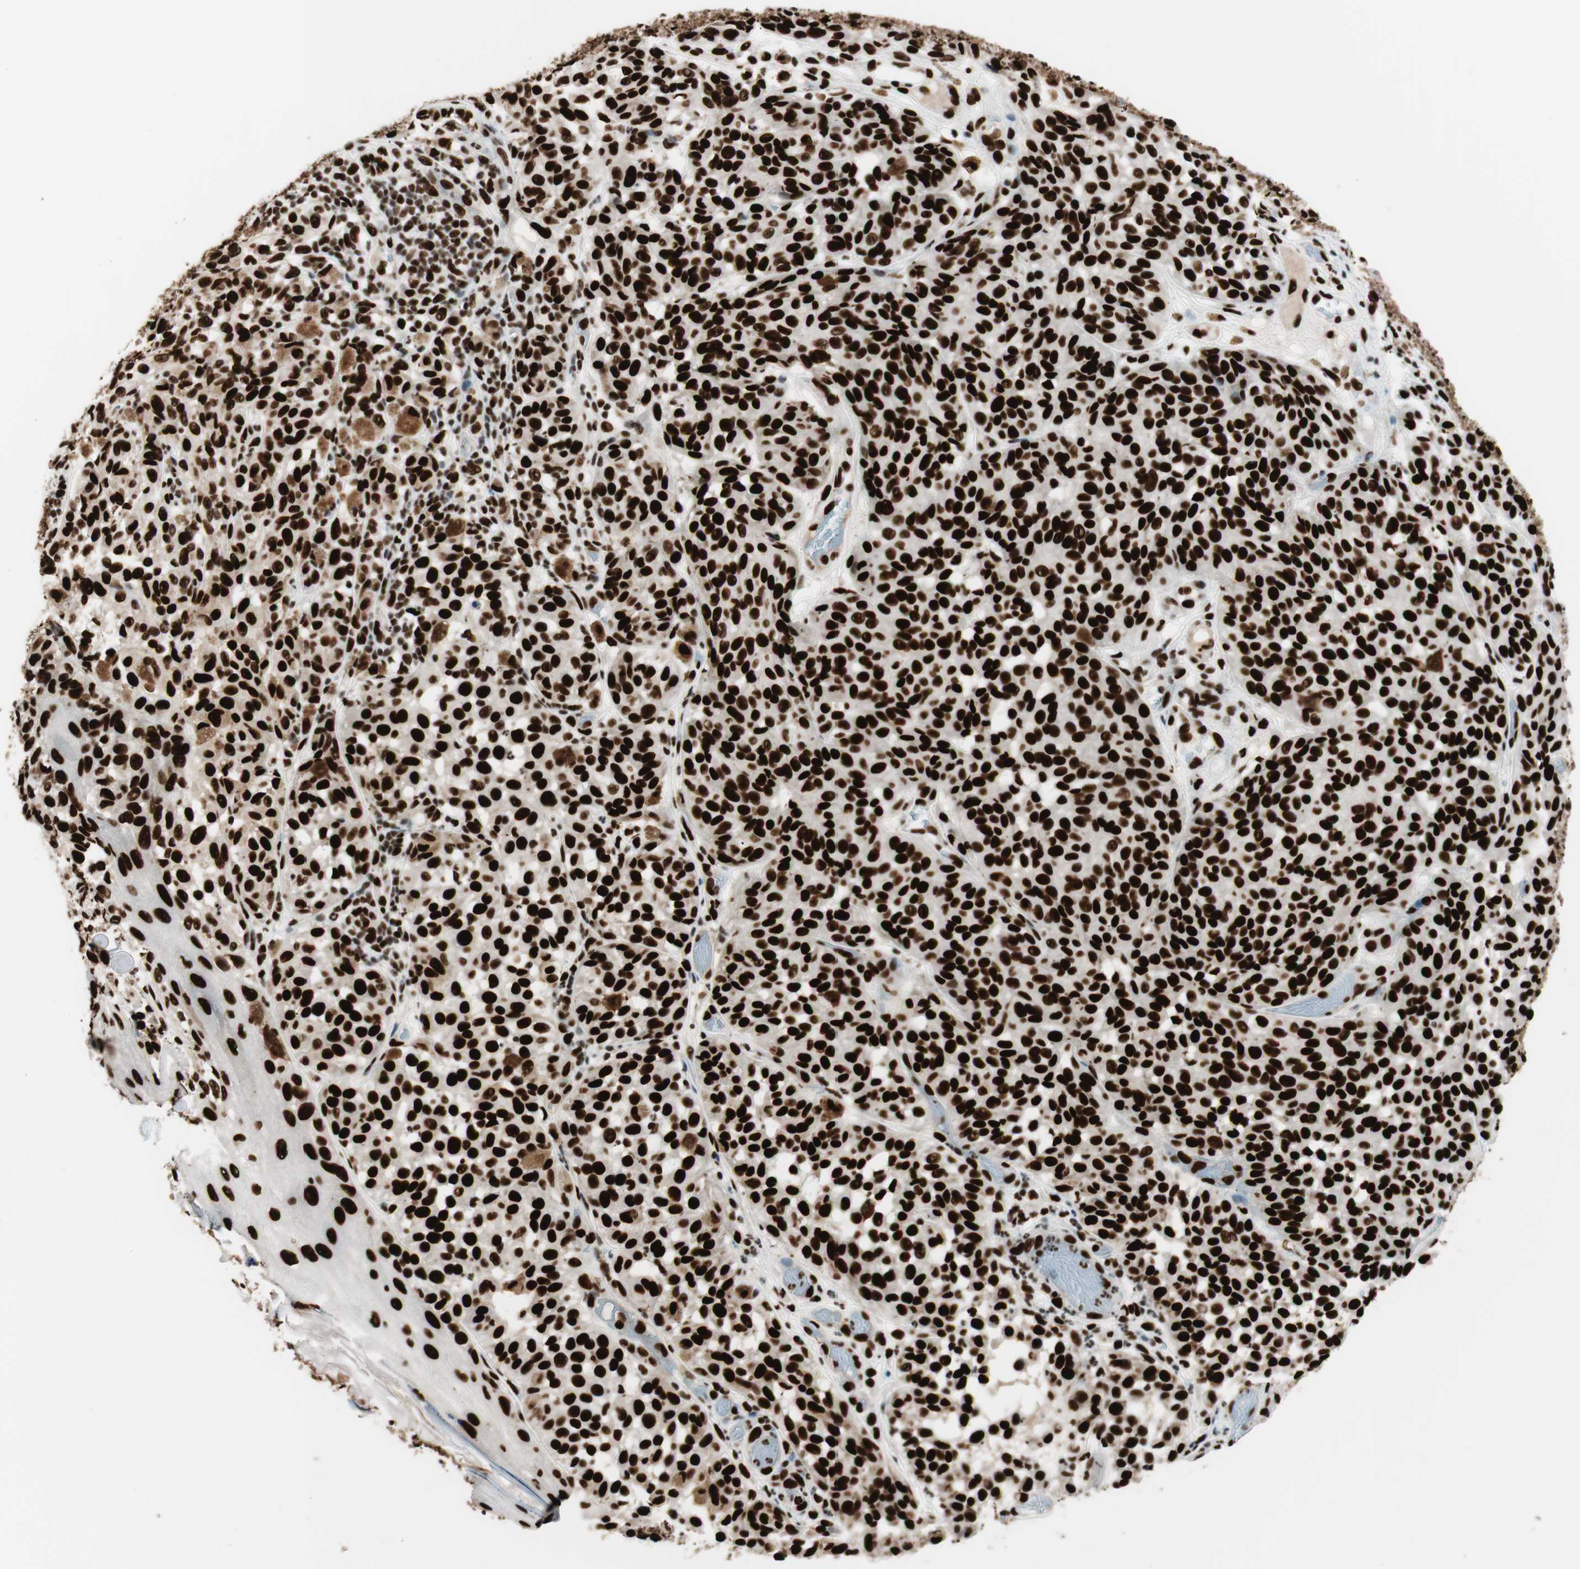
{"staining": {"intensity": "strong", "quantity": ">75%", "location": "nuclear"}, "tissue": "melanoma", "cell_type": "Tumor cells", "image_type": "cancer", "snomed": [{"axis": "morphology", "description": "Malignant melanoma, NOS"}, {"axis": "topography", "description": "Skin"}], "caption": "A photomicrograph of human malignant melanoma stained for a protein reveals strong nuclear brown staining in tumor cells.", "gene": "PSME3", "patient": {"sex": "female", "age": 46}}